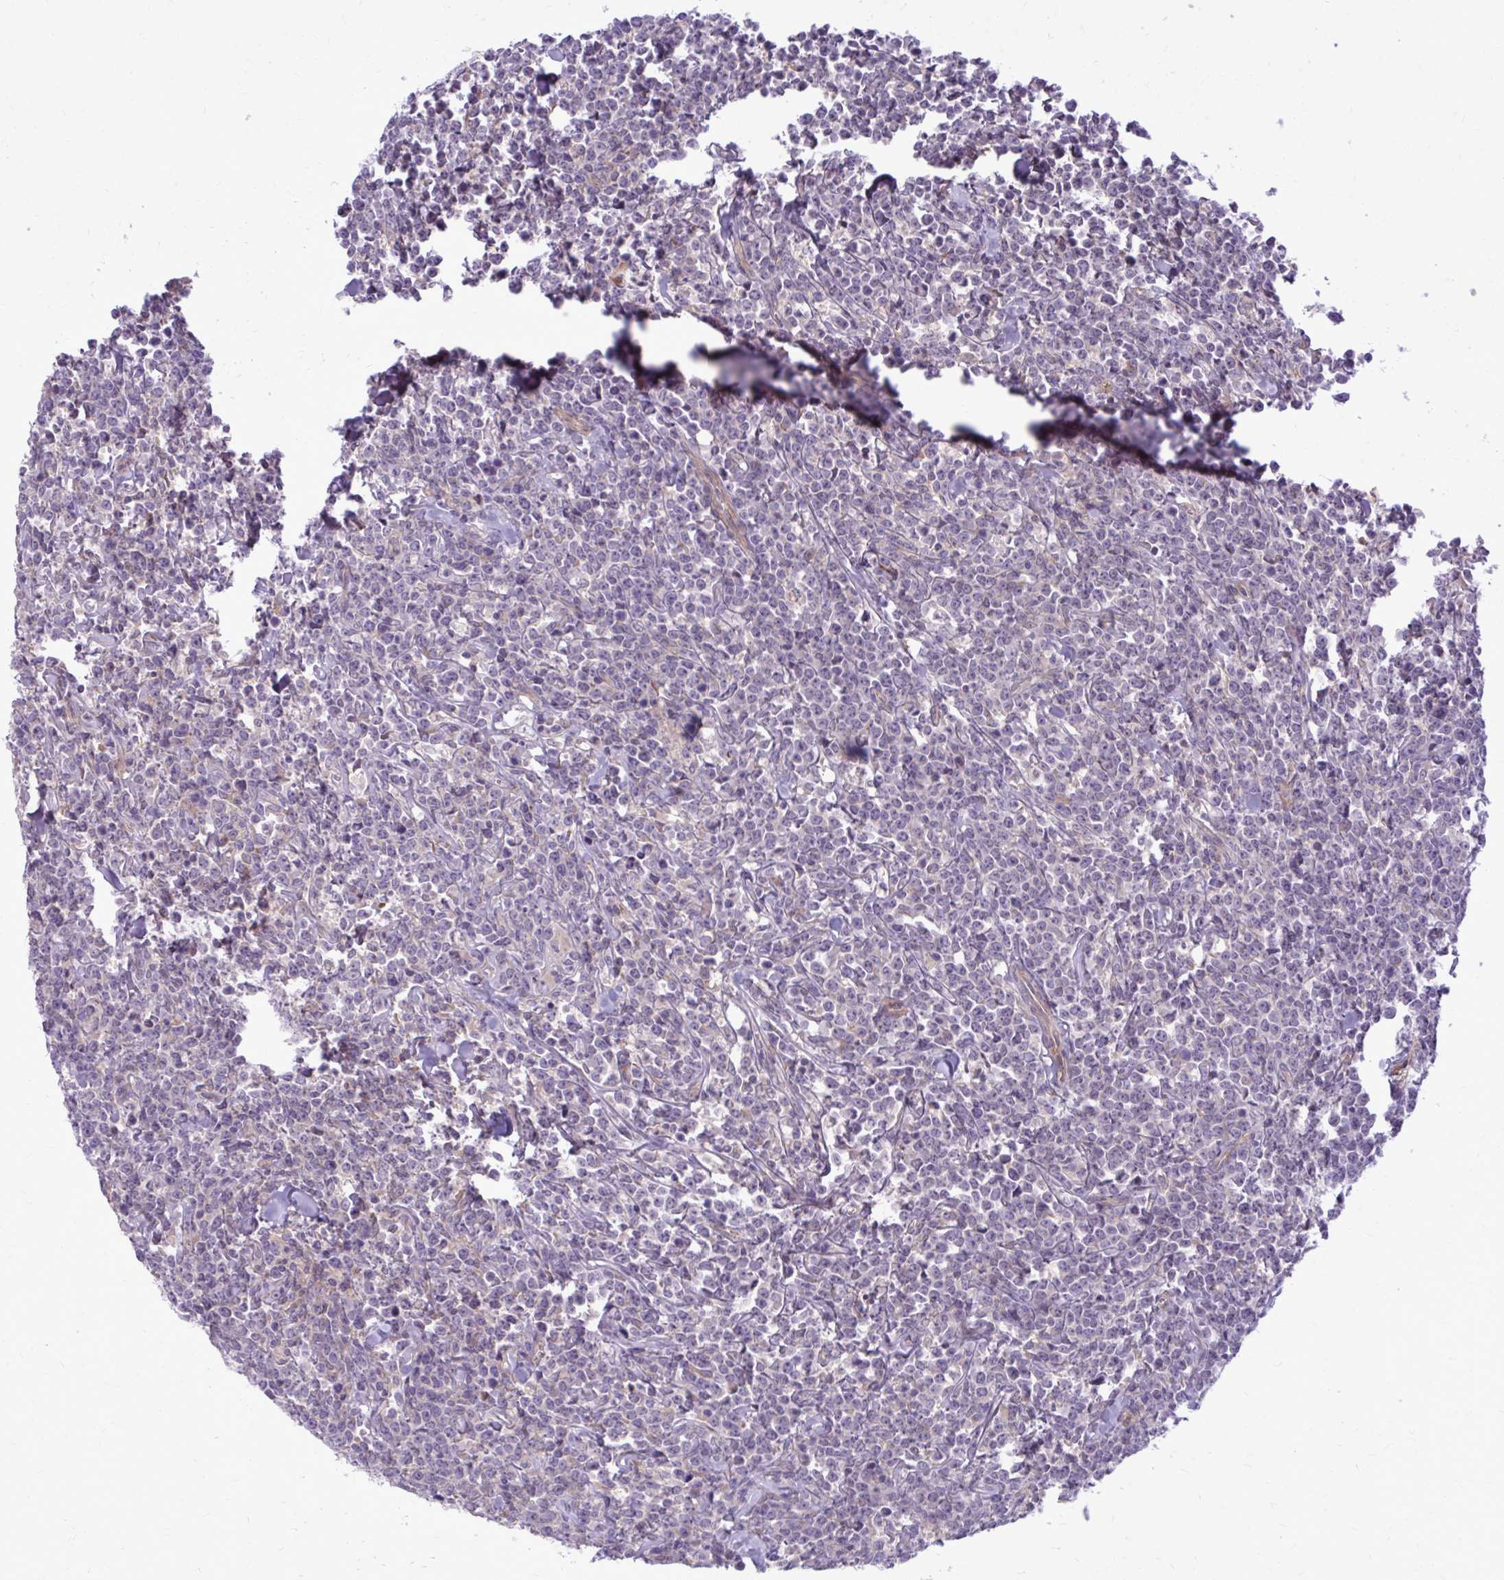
{"staining": {"intensity": "negative", "quantity": "none", "location": "none"}, "tissue": "lymphoma", "cell_type": "Tumor cells", "image_type": "cancer", "snomed": [{"axis": "morphology", "description": "Malignant lymphoma, non-Hodgkin's type, High grade"}, {"axis": "topography", "description": "Small intestine"}], "caption": "DAB immunohistochemical staining of human lymphoma exhibits no significant positivity in tumor cells. (Immunohistochemistry (ihc), brightfield microscopy, high magnification).", "gene": "SNF8", "patient": {"sex": "female", "age": 56}}